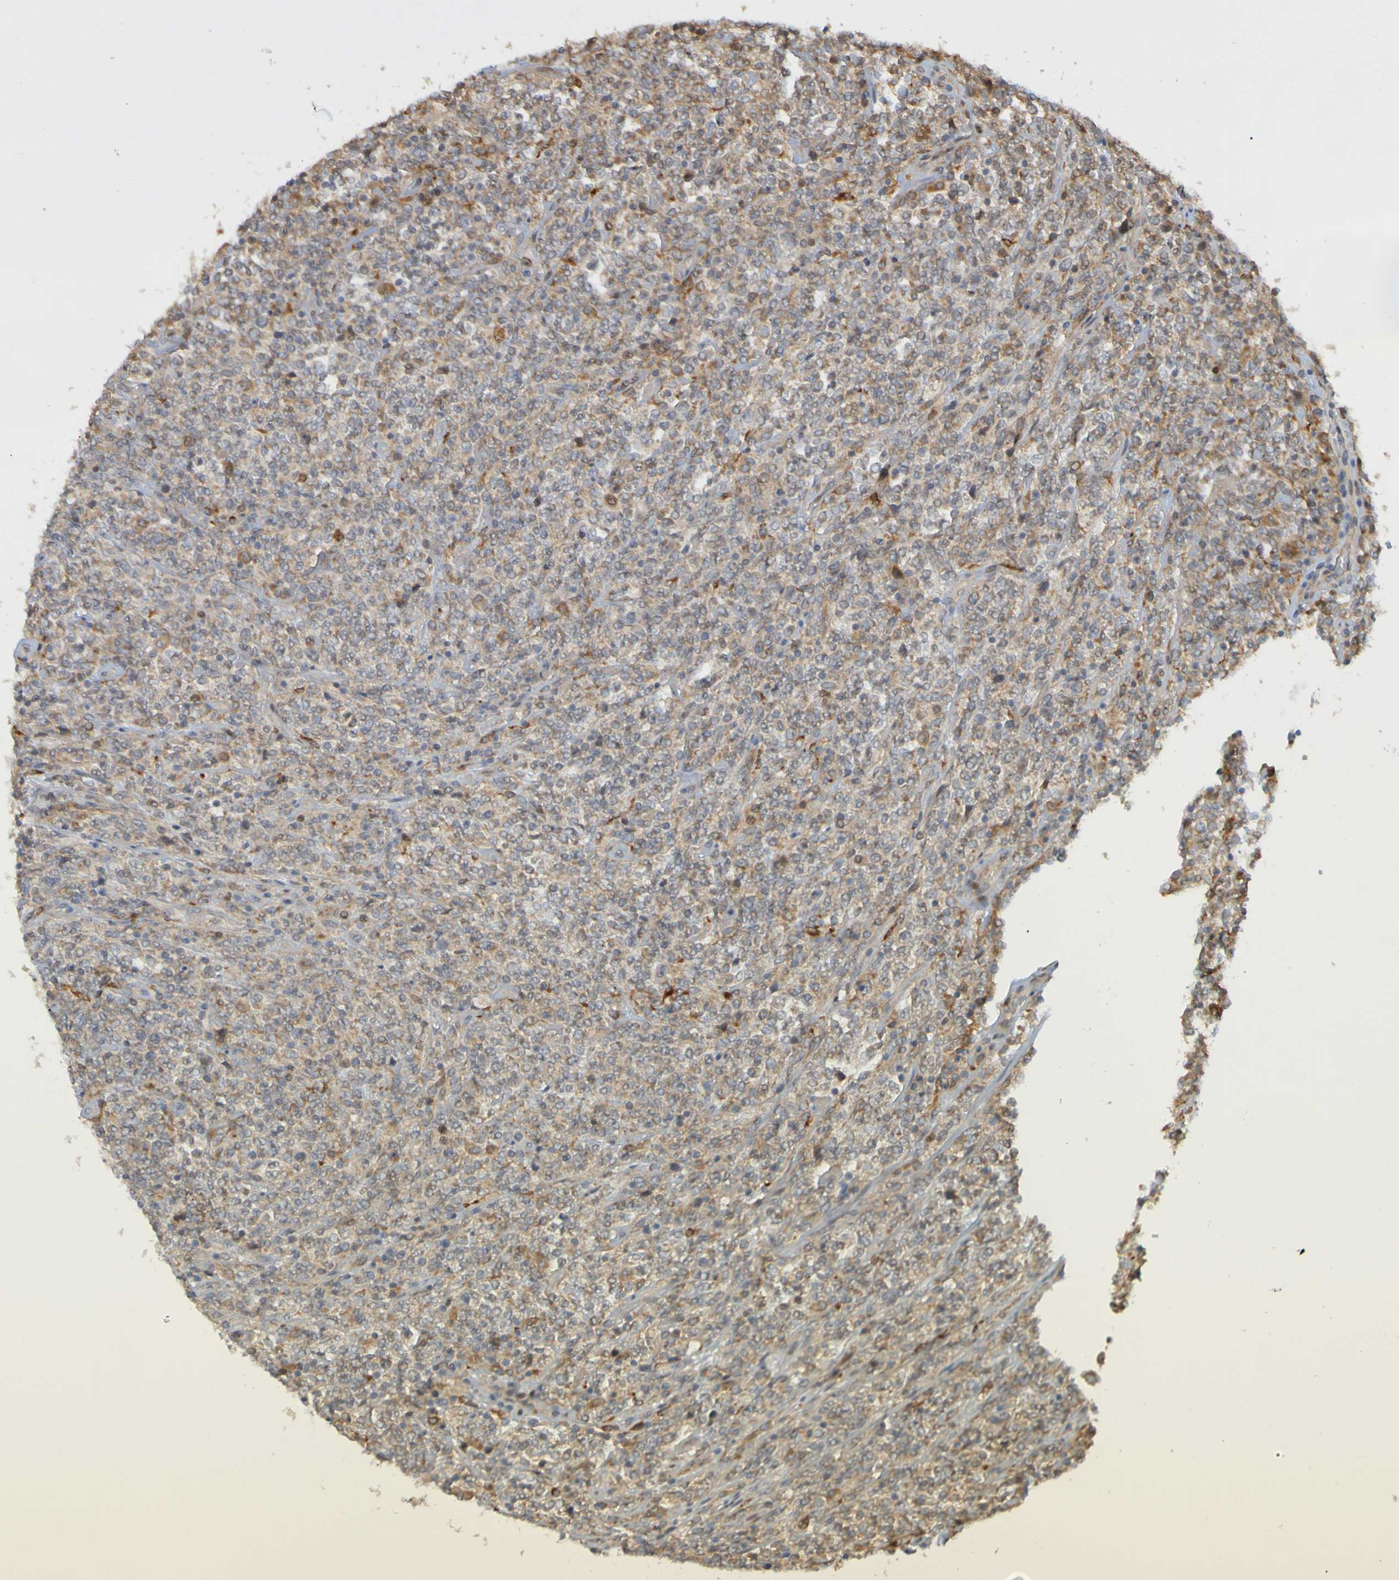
{"staining": {"intensity": "moderate", "quantity": ">75%", "location": "cytoplasmic/membranous"}, "tissue": "lymphoma", "cell_type": "Tumor cells", "image_type": "cancer", "snomed": [{"axis": "morphology", "description": "Malignant lymphoma, non-Hodgkin's type, High grade"}, {"axis": "topography", "description": "Soft tissue"}], "caption": "Approximately >75% of tumor cells in human lymphoma display moderate cytoplasmic/membranous protein staining as visualized by brown immunohistochemical staining.", "gene": "NAV2", "patient": {"sex": "male", "age": 18}}